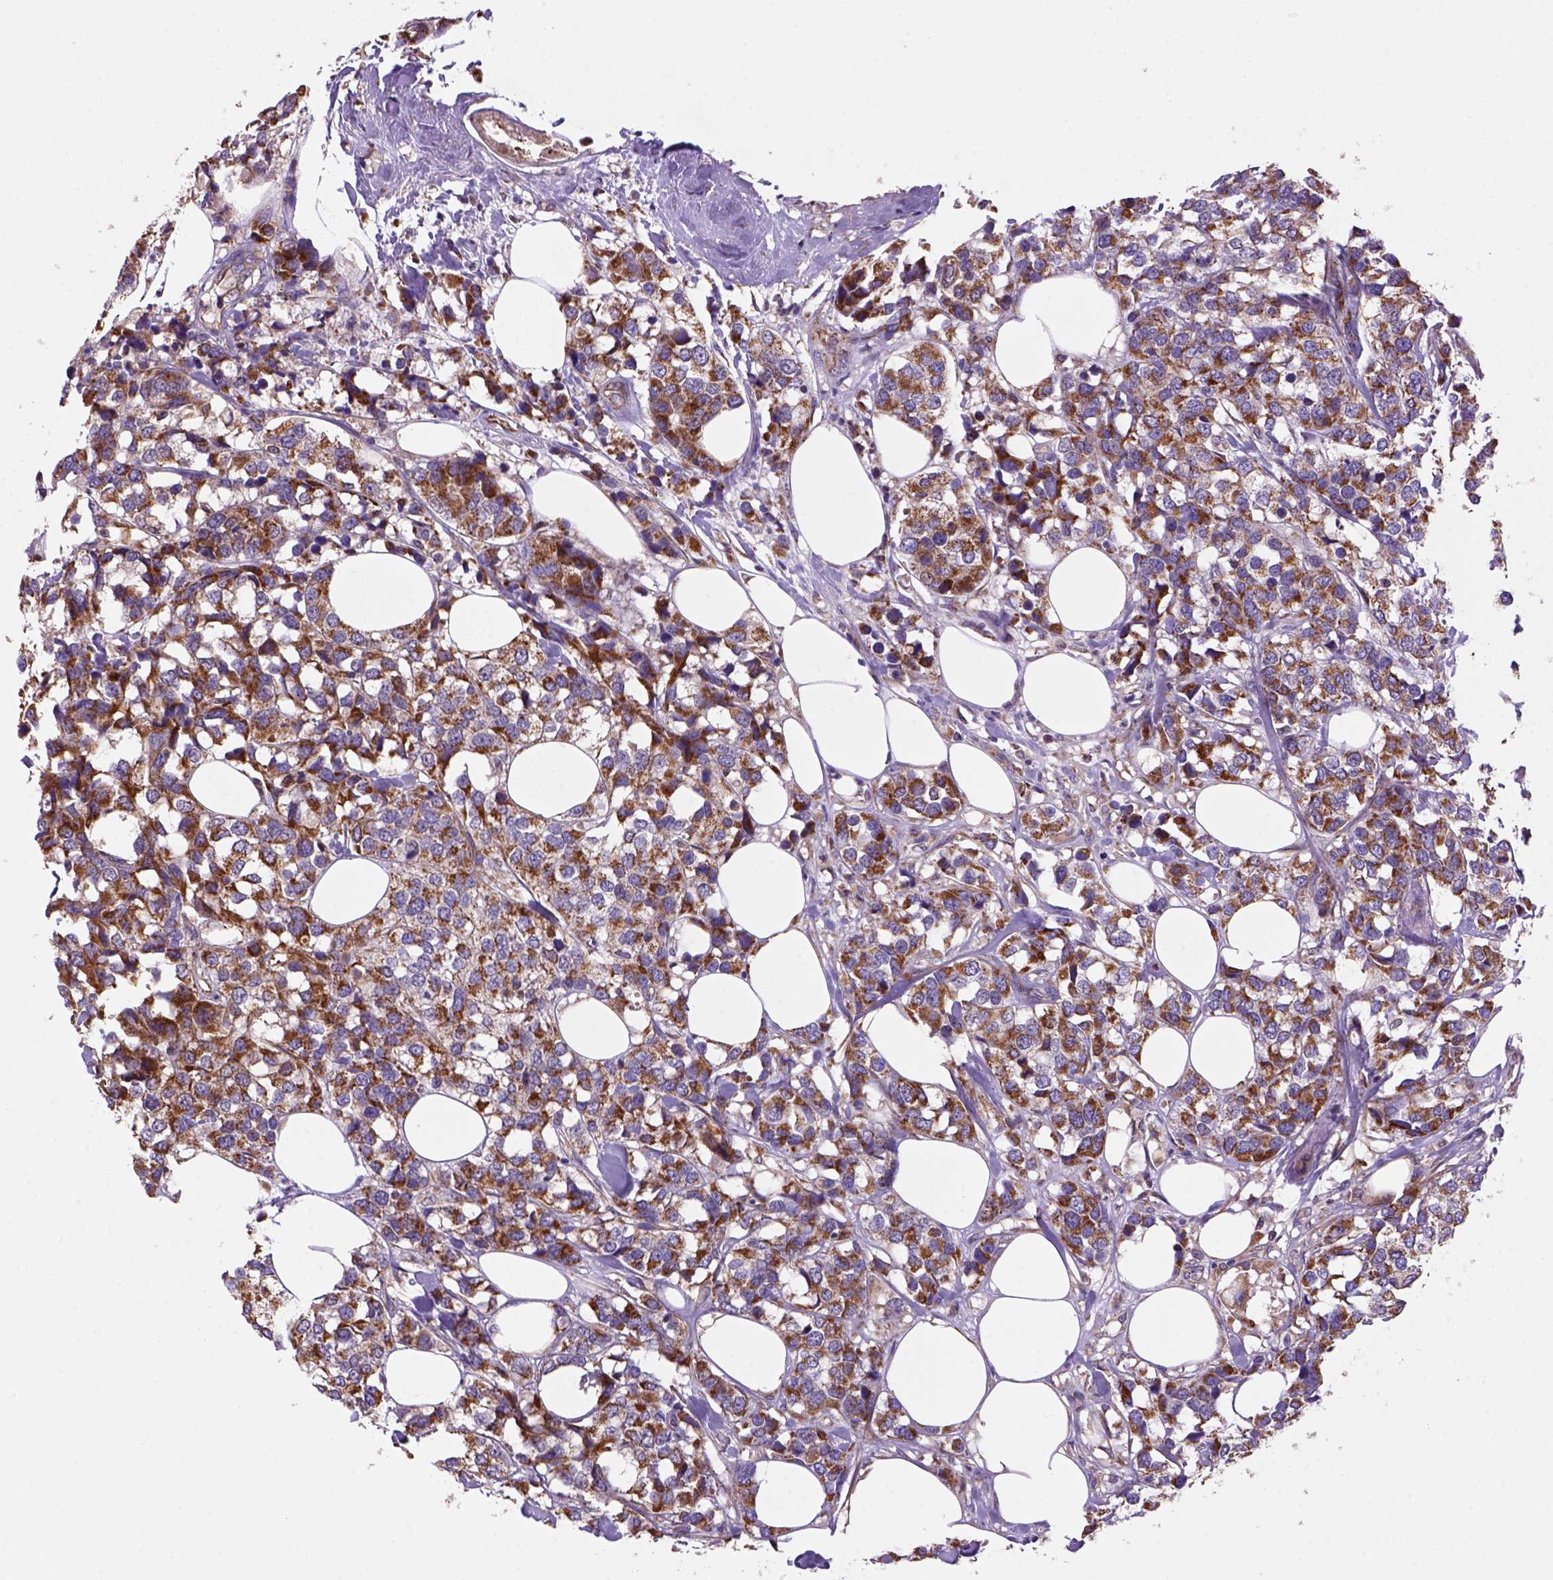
{"staining": {"intensity": "strong", "quantity": "25%-75%", "location": "cytoplasmic/membranous"}, "tissue": "breast cancer", "cell_type": "Tumor cells", "image_type": "cancer", "snomed": [{"axis": "morphology", "description": "Lobular carcinoma"}, {"axis": "topography", "description": "Breast"}], "caption": "Tumor cells demonstrate high levels of strong cytoplasmic/membranous staining in approximately 25%-75% of cells in breast lobular carcinoma. The protein is shown in brown color, while the nuclei are stained blue.", "gene": "WARS2", "patient": {"sex": "female", "age": 59}}